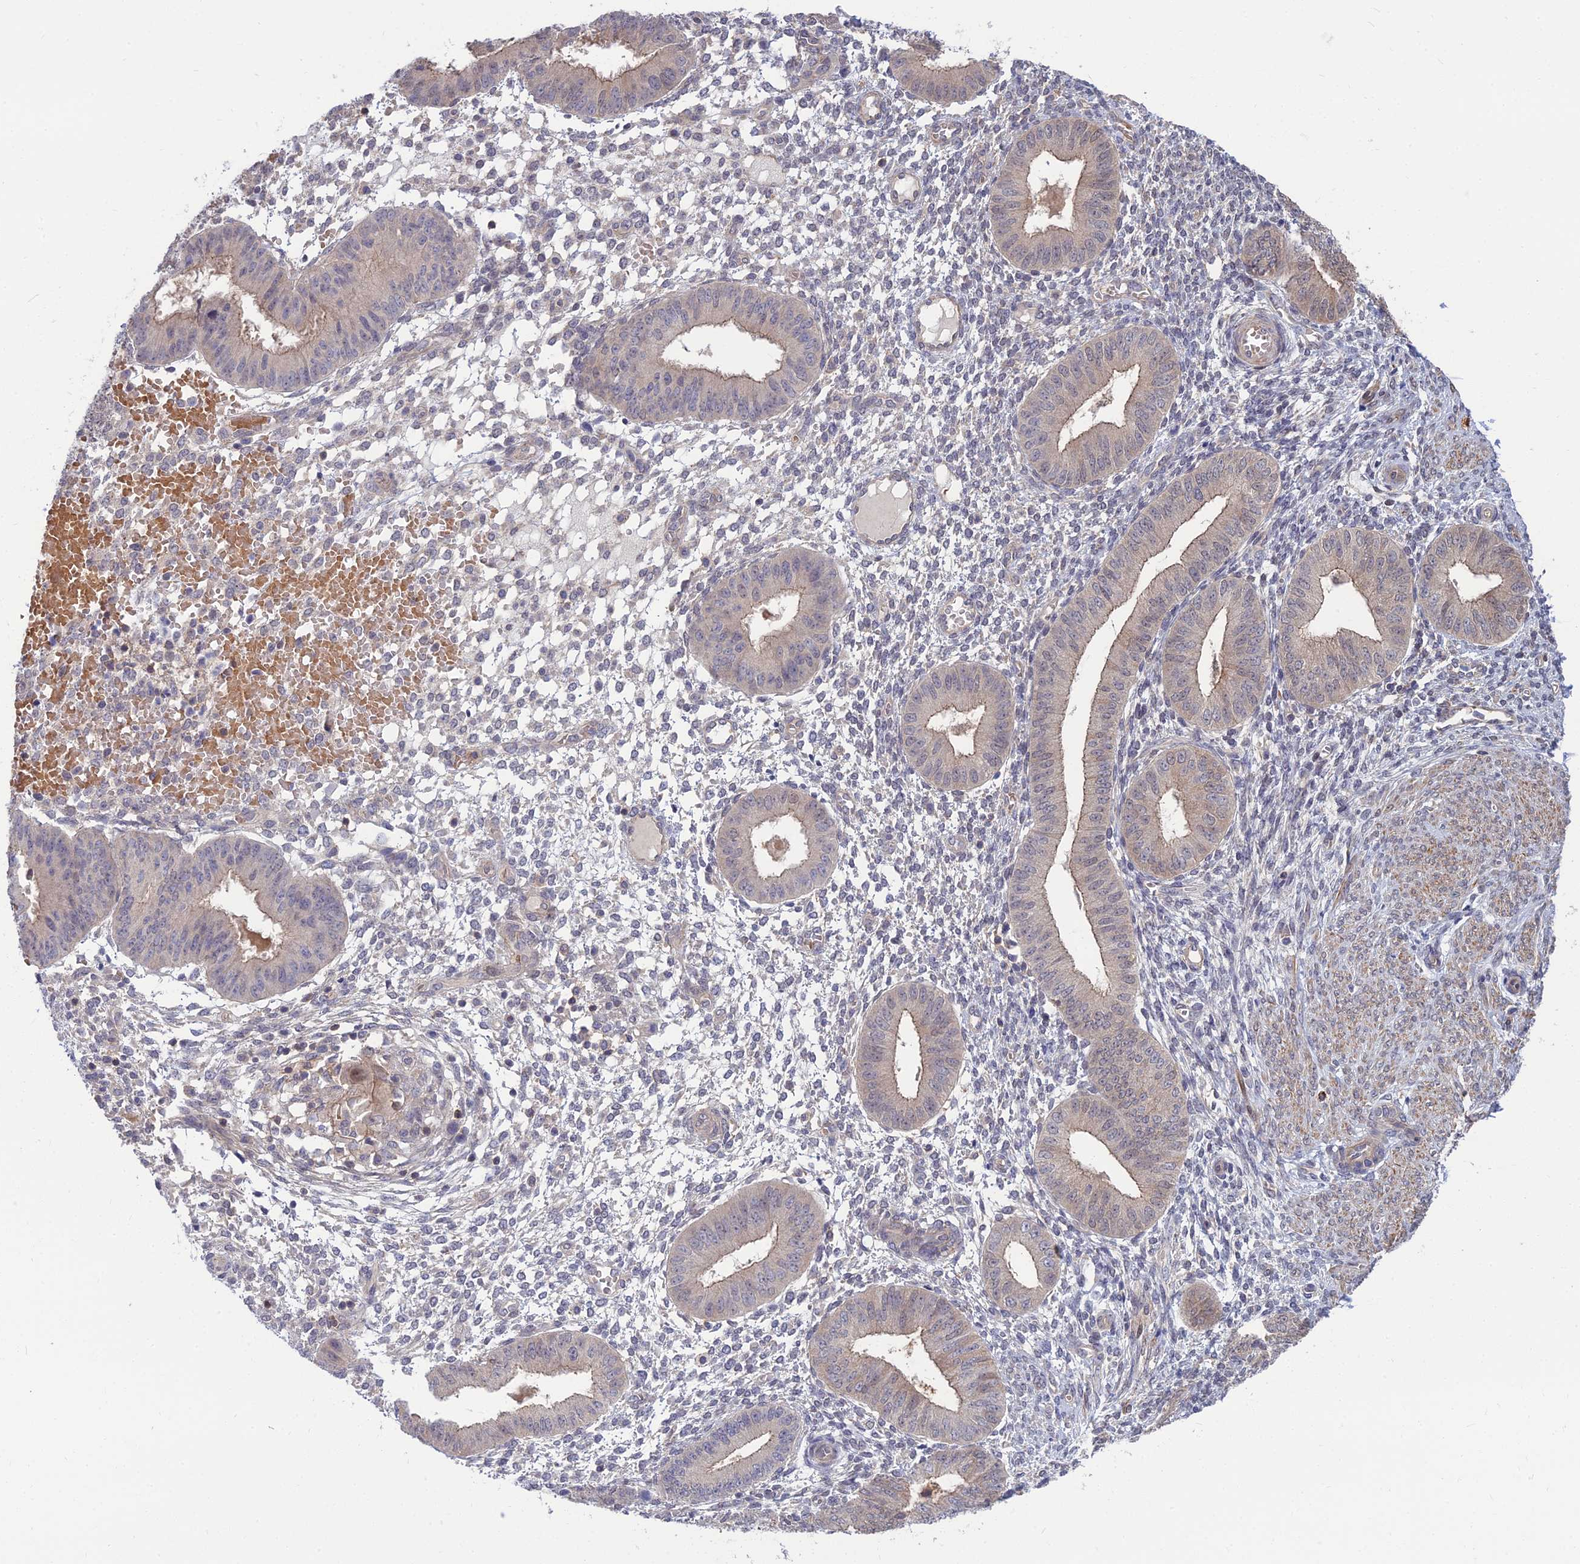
{"staining": {"intensity": "negative", "quantity": "none", "location": "none"}, "tissue": "endometrium", "cell_type": "Cells in endometrial stroma", "image_type": "normal", "snomed": [{"axis": "morphology", "description": "Normal tissue, NOS"}, {"axis": "topography", "description": "Endometrium"}], "caption": "Immunohistochemistry of normal endometrium shows no expression in cells in endometrial stroma. The staining was performed using DAB (3,3'-diaminobenzidine) to visualize the protein expression in brown, while the nuclei were stained in blue with hematoxylin (Magnification: 20x).", "gene": "OPA3", "patient": {"sex": "female", "age": 49}}